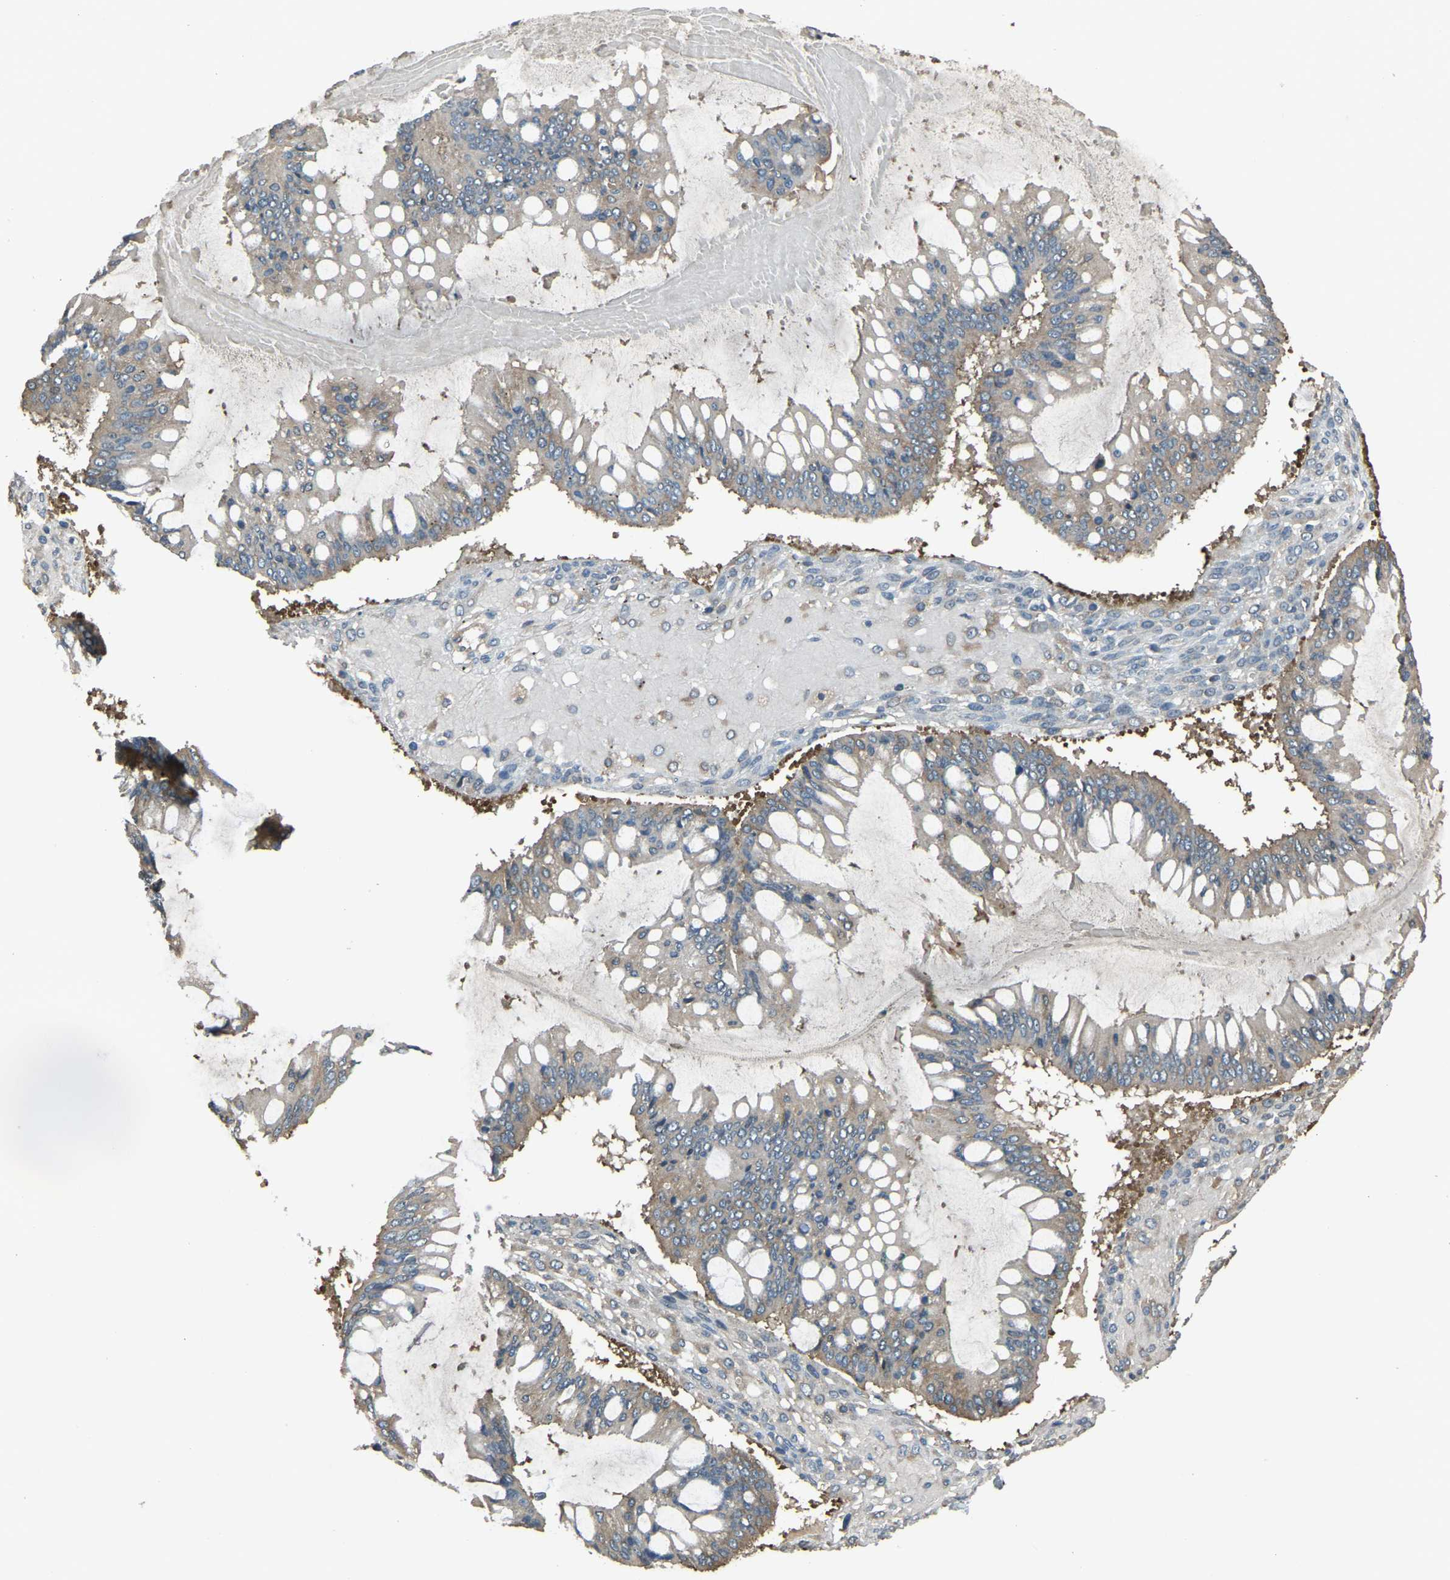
{"staining": {"intensity": "weak", "quantity": "25%-75%", "location": "cytoplasmic/membranous"}, "tissue": "ovarian cancer", "cell_type": "Tumor cells", "image_type": "cancer", "snomed": [{"axis": "morphology", "description": "Cystadenocarcinoma, mucinous, NOS"}, {"axis": "topography", "description": "Ovary"}], "caption": "A low amount of weak cytoplasmic/membranous expression is present in about 25%-75% of tumor cells in mucinous cystadenocarcinoma (ovarian) tissue.", "gene": "AIMP1", "patient": {"sex": "female", "age": 73}}